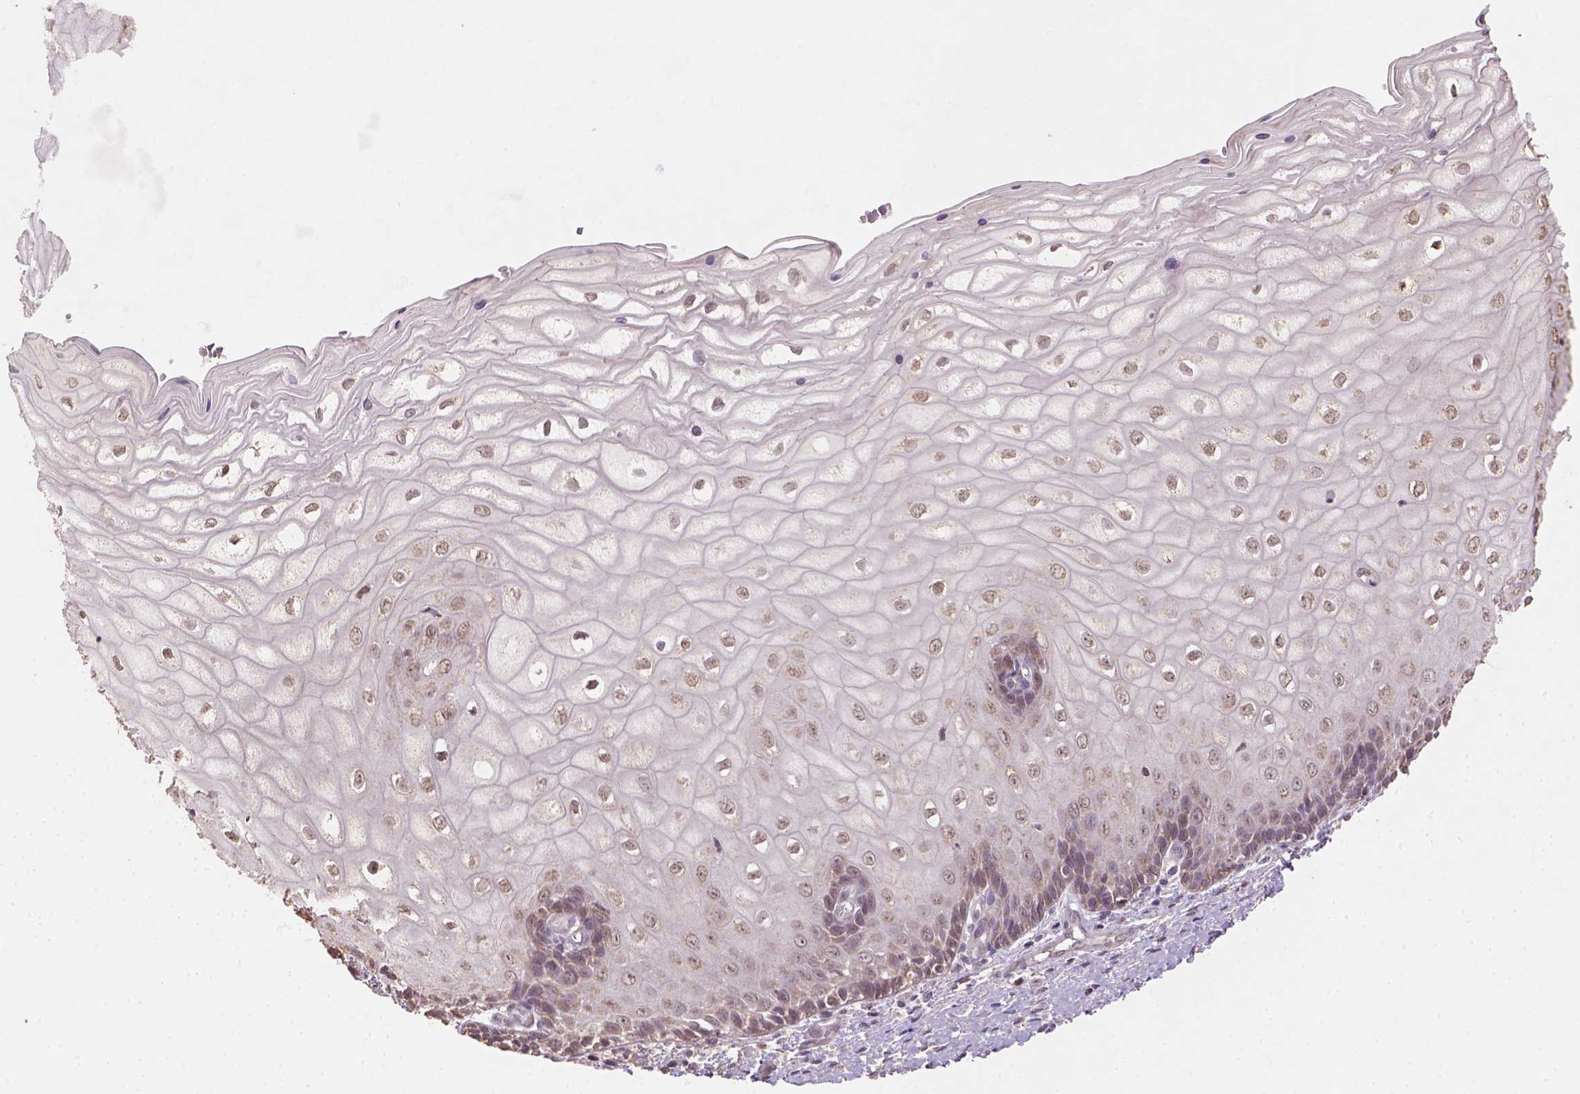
{"staining": {"intensity": "negative", "quantity": "none", "location": "none"}, "tissue": "cervix", "cell_type": "Glandular cells", "image_type": "normal", "snomed": [{"axis": "morphology", "description": "Normal tissue, NOS"}, {"axis": "topography", "description": "Cervix"}], "caption": "Immunohistochemistry (IHC) of unremarkable cervix exhibits no expression in glandular cells.", "gene": "NUDT10", "patient": {"sex": "female", "age": 37}}